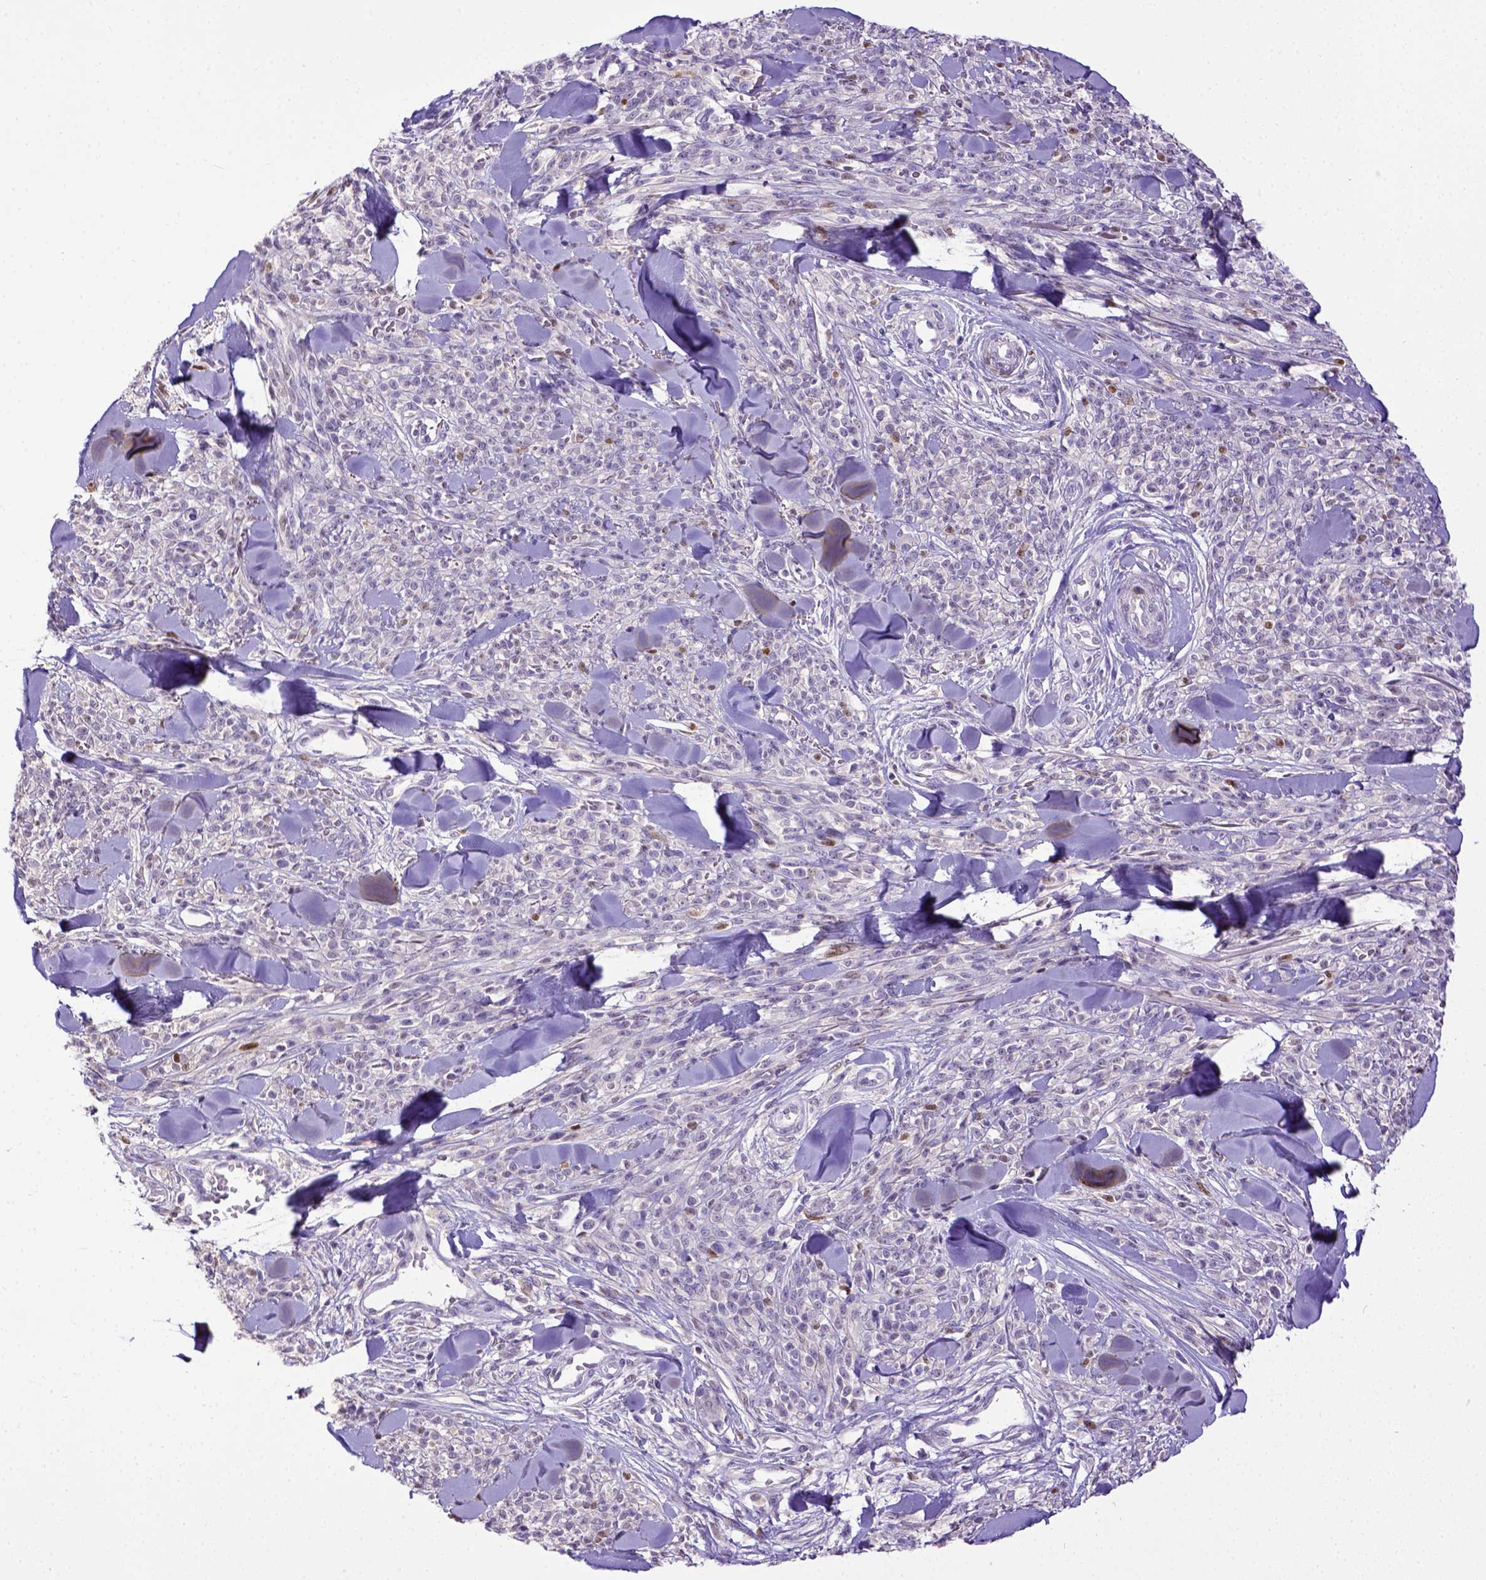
{"staining": {"intensity": "weak", "quantity": "<25%", "location": "nuclear"}, "tissue": "melanoma", "cell_type": "Tumor cells", "image_type": "cancer", "snomed": [{"axis": "morphology", "description": "Malignant melanoma, NOS"}, {"axis": "topography", "description": "Skin"}, {"axis": "topography", "description": "Skin of trunk"}], "caption": "Tumor cells show no significant protein positivity in melanoma.", "gene": "CDKN1A", "patient": {"sex": "male", "age": 74}}